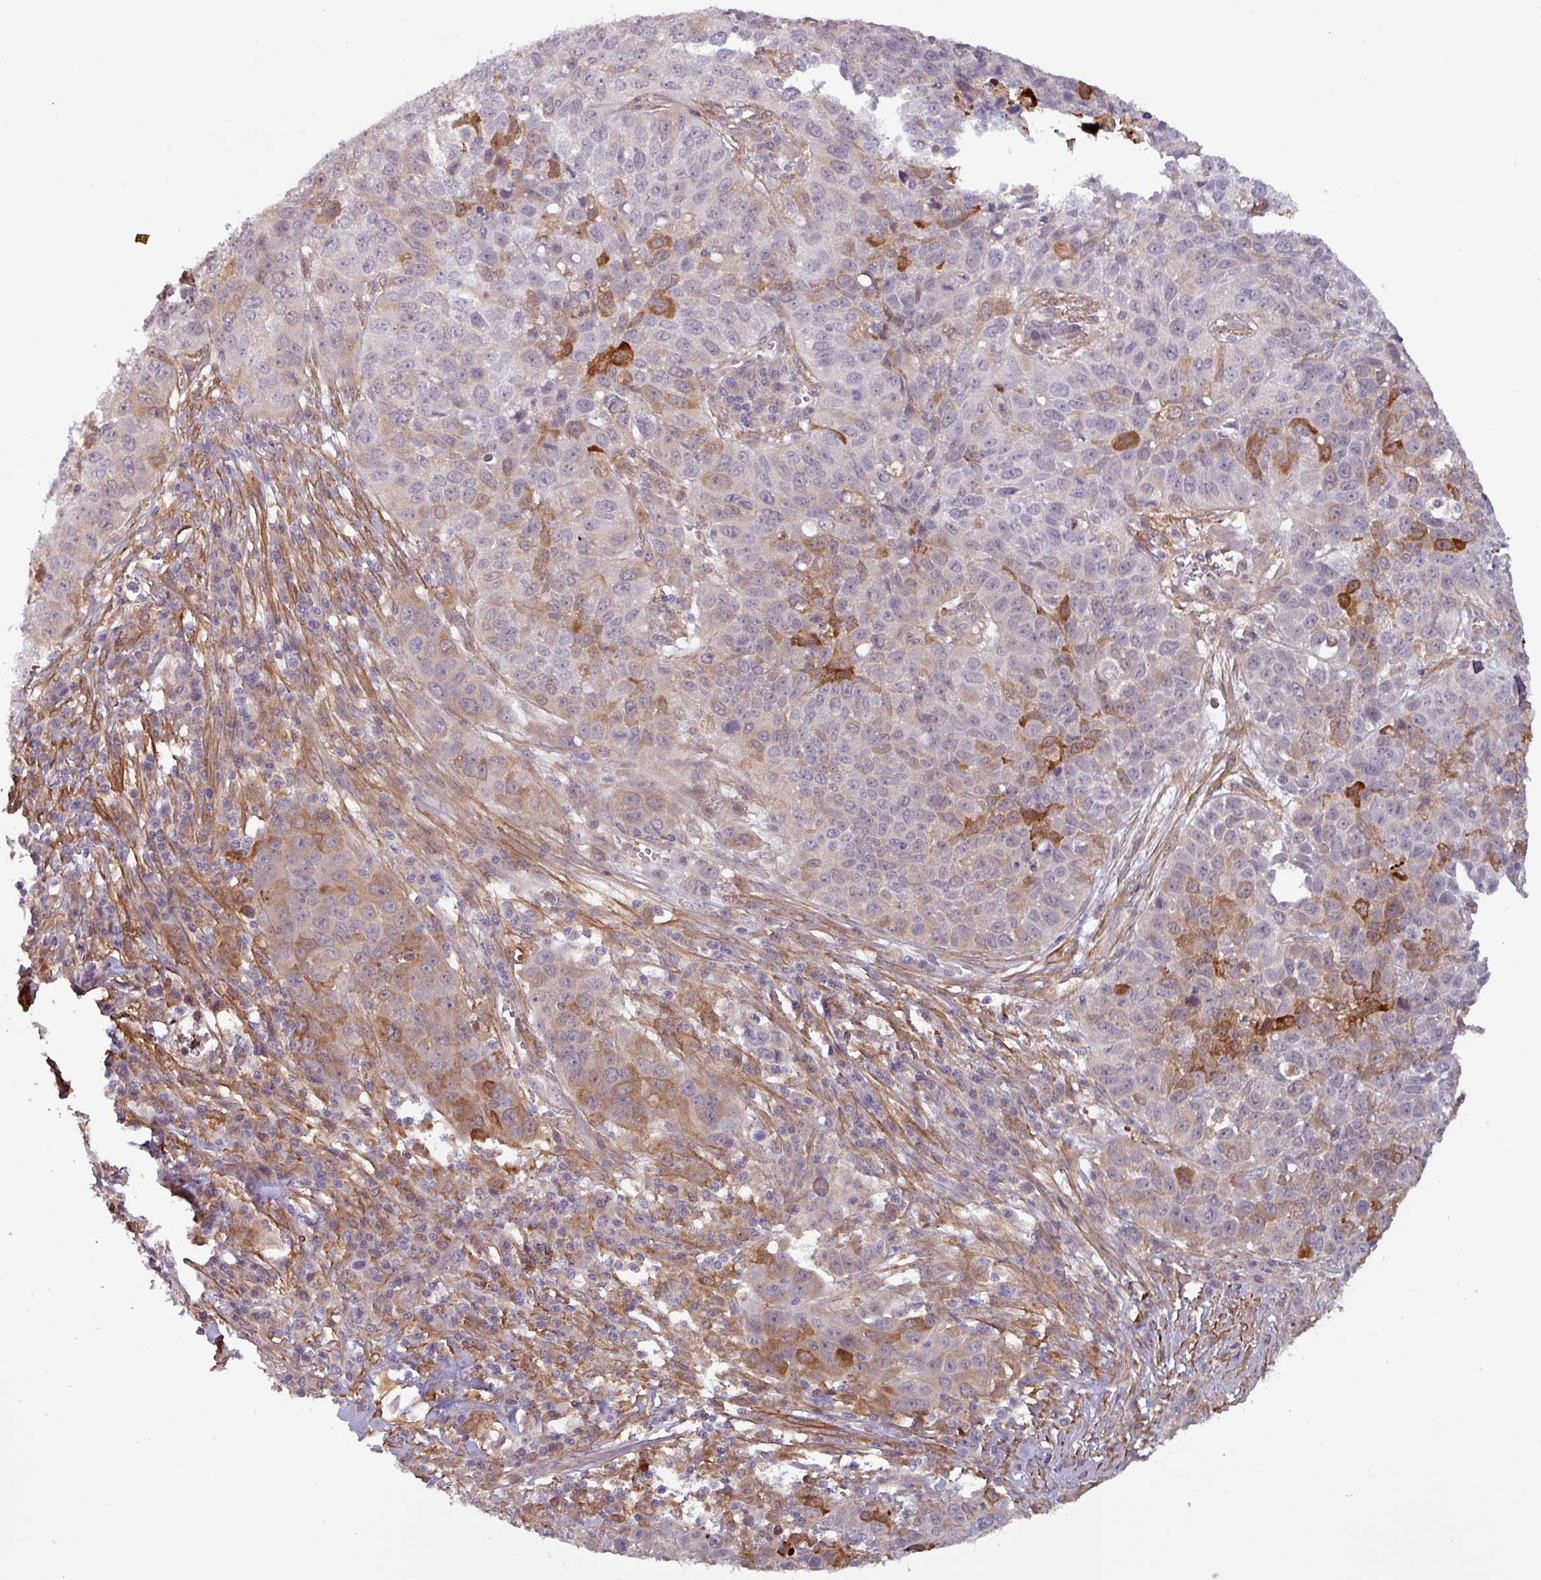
{"staining": {"intensity": "moderate", "quantity": "<25%", "location": "cytoplasmic/membranous"}, "tissue": "lung cancer", "cell_type": "Tumor cells", "image_type": "cancer", "snomed": [{"axis": "morphology", "description": "Squamous cell carcinoma, NOS"}, {"axis": "topography", "description": "Lung"}], "caption": "Squamous cell carcinoma (lung) stained with DAB (3,3'-diaminobenzidine) immunohistochemistry (IHC) reveals low levels of moderate cytoplasmic/membranous positivity in approximately <25% of tumor cells.", "gene": "PCED1A", "patient": {"sex": "male", "age": 76}}